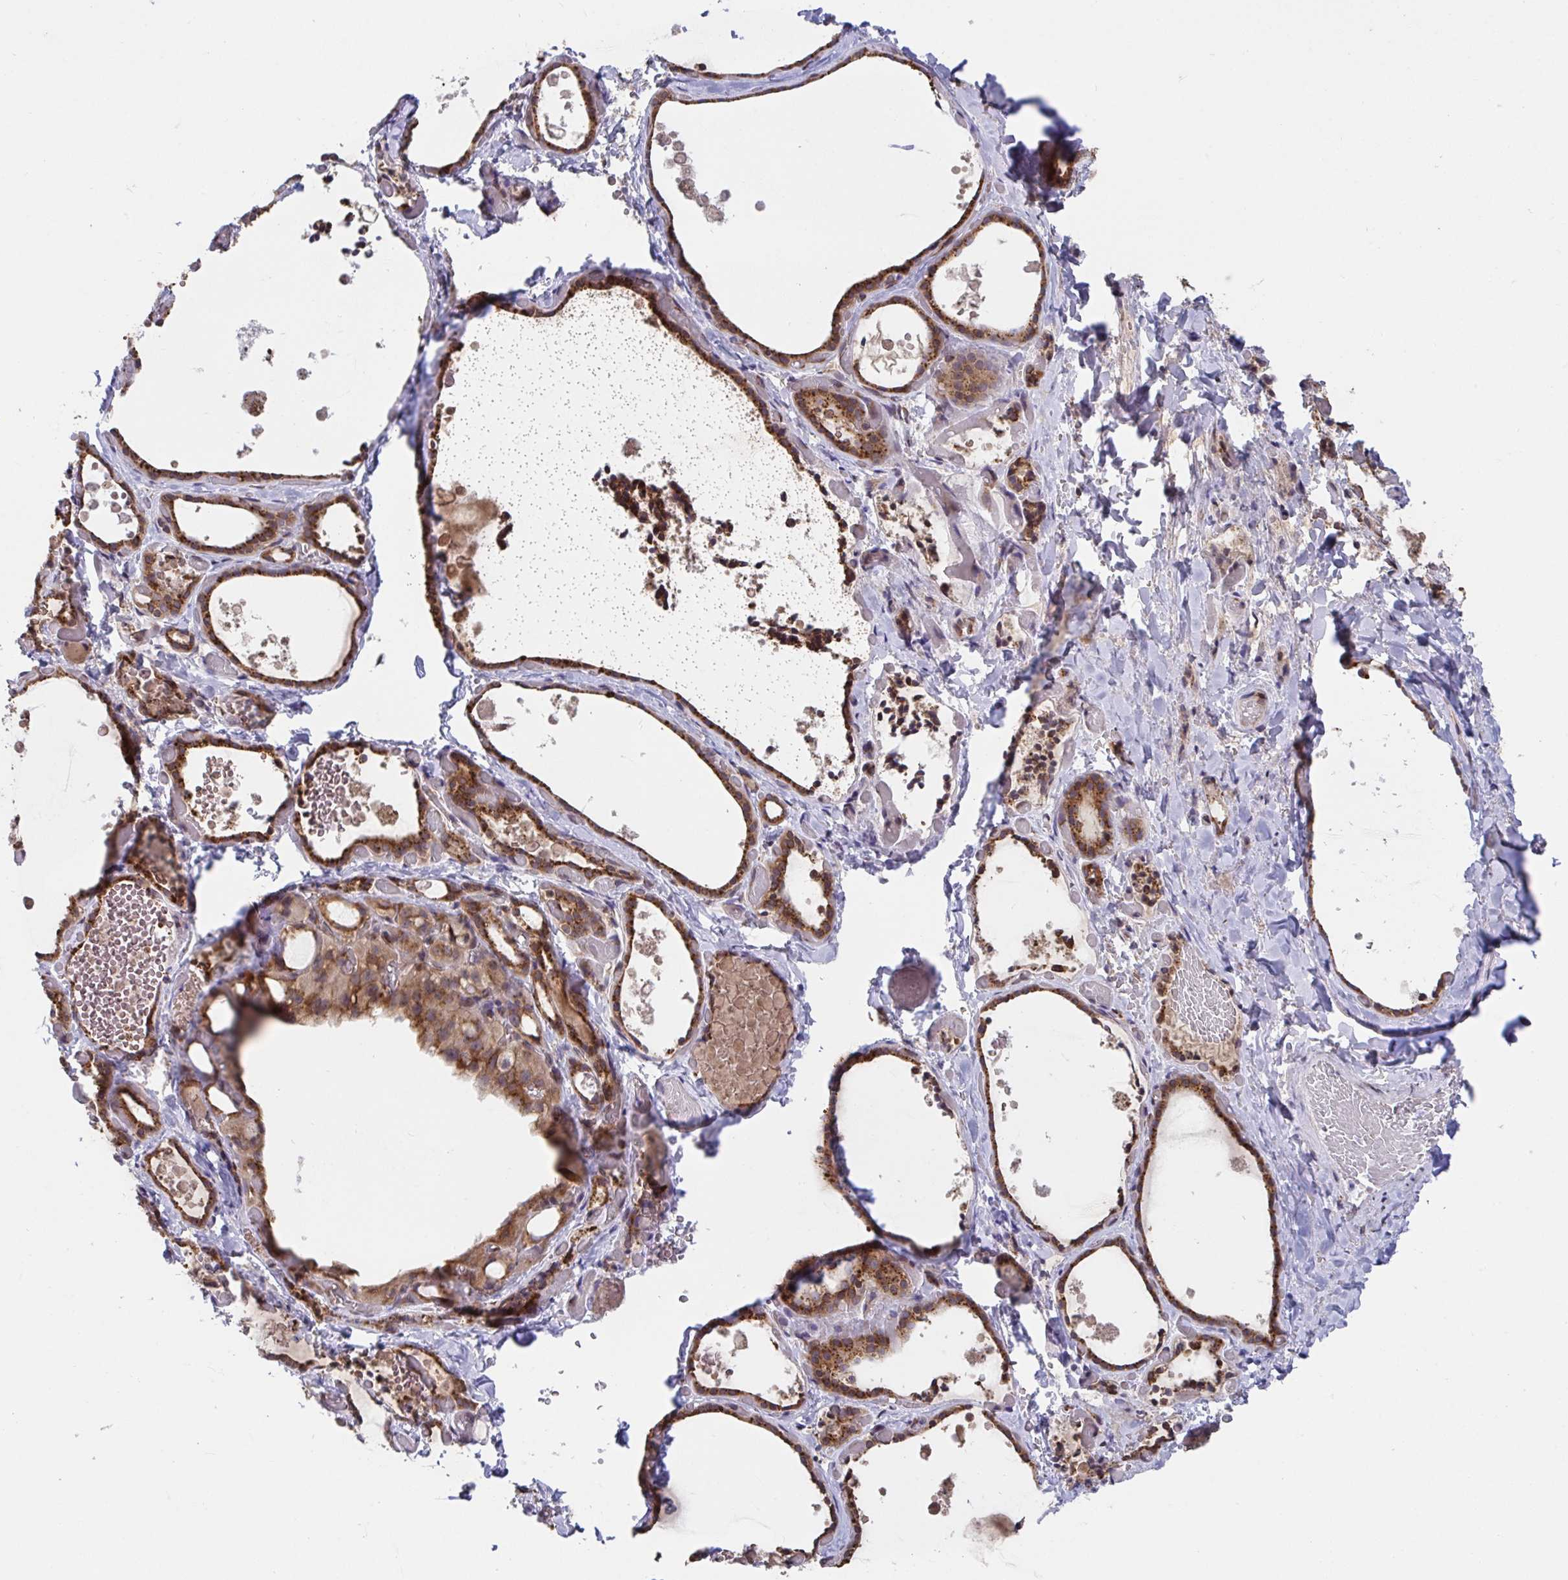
{"staining": {"intensity": "strong", "quantity": ">75%", "location": "cytoplasmic/membranous"}, "tissue": "thyroid gland", "cell_type": "Glandular cells", "image_type": "normal", "snomed": [{"axis": "morphology", "description": "Normal tissue, NOS"}, {"axis": "topography", "description": "Thyroid gland"}], "caption": "Thyroid gland stained for a protein (brown) shows strong cytoplasmic/membranous positive positivity in approximately >75% of glandular cells.", "gene": "ATP5MJ", "patient": {"sex": "female", "age": 56}}